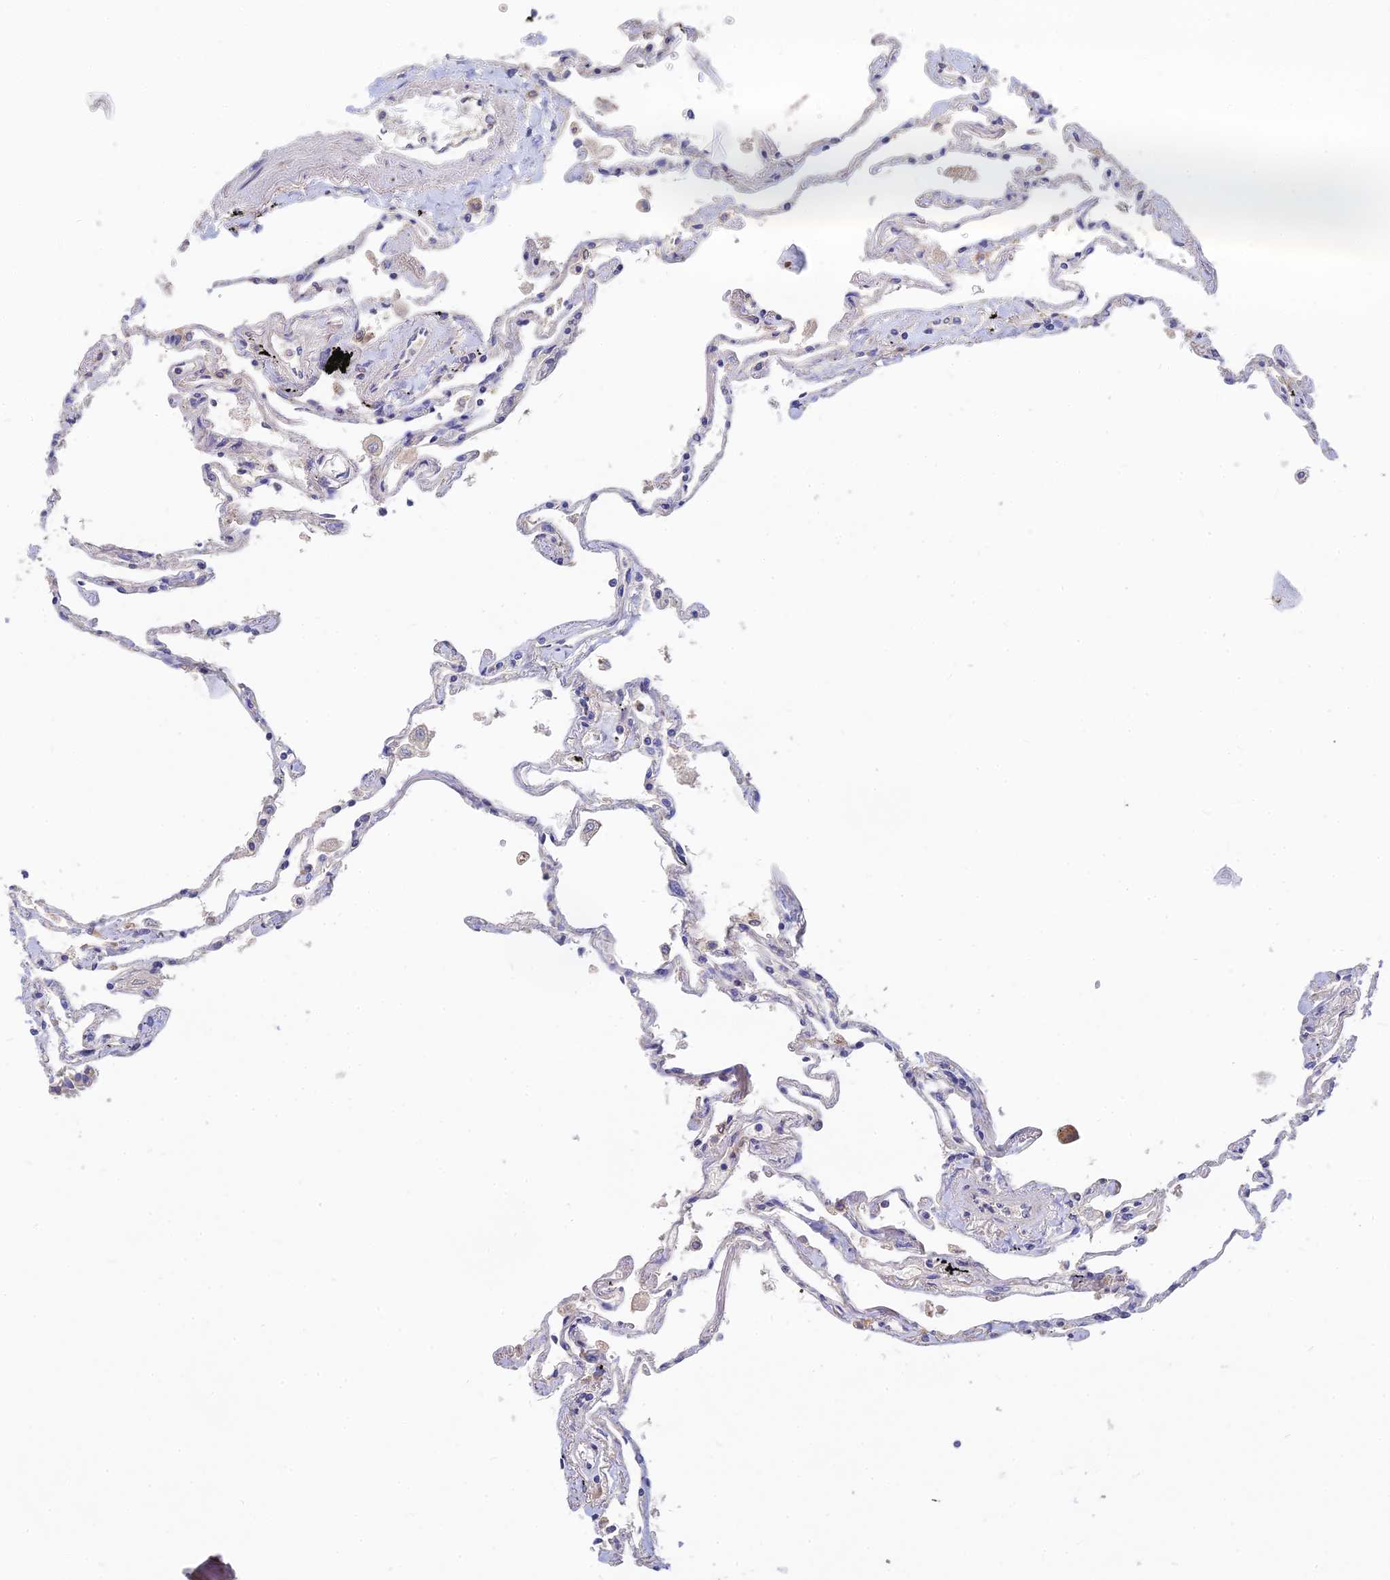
{"staining": {"intensity": "negative", "quantity": "none", "location": "none"}, "tissue": "lung", "cell_type": "Alveolar cells", "image_type": "normal", "snomed": [{"axis": "morphology", "description": "Normal tissue, NOS"}, {"axis": "topography", "description": "Lung"}], "caption": "A high-resolution image shows immunohistochemistry staining of unremarkable lung, which exhibits no significant expression in alveolar cells. (Brightfield microscopy of DAB (3,3'-diaminobenzidine) immunohistochemistry at high magnification).", "gene": "ARRDC1", "patient": {"sex": "female", "age": 67}}